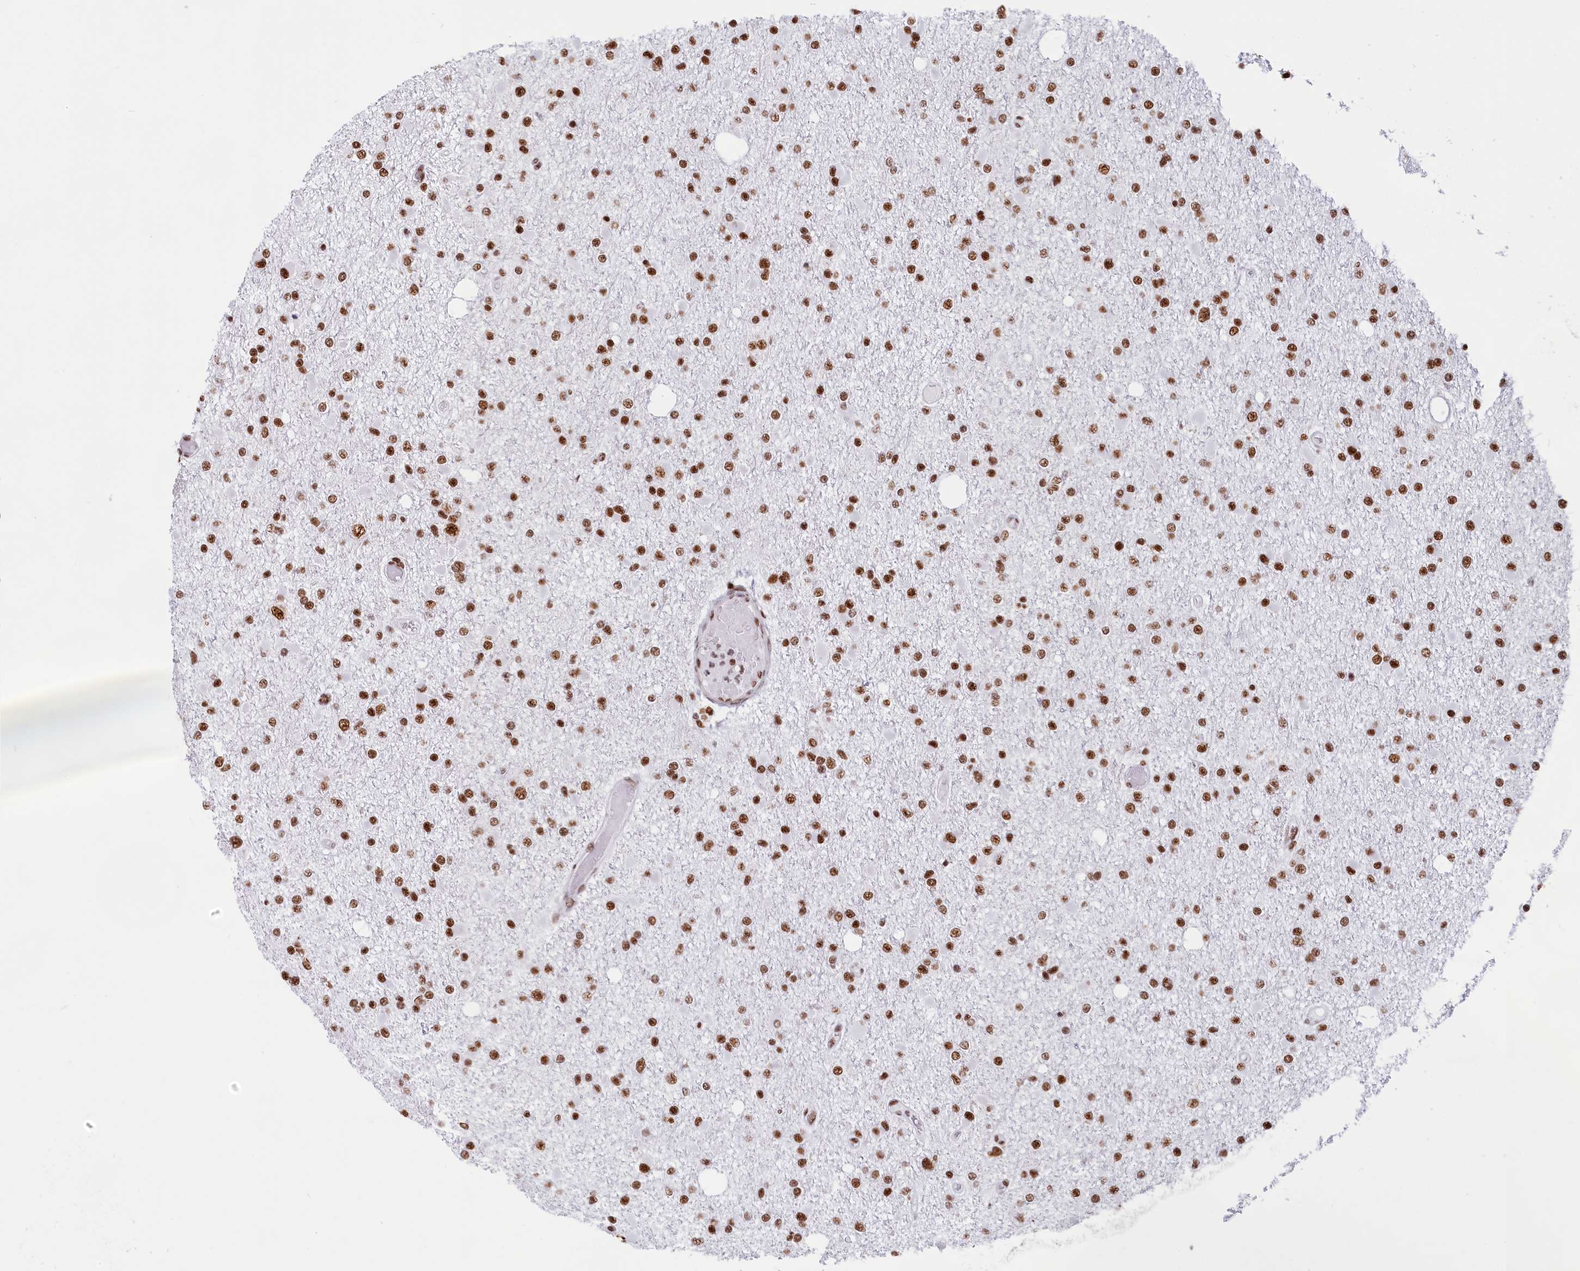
{"staining": {"intensity": "strong", "quantity": ">75%", "location": "nuclear"}, "tissue": "glioma", "cell_type": "Tumor cells", "image_type": "cancer", "snomed": [{"axis": "morphology", "description": "Glioma, malignant, Low grade"}, {"axis": "topography", "description": "Brain"}], "caption": "Immunohistochemistry (IHC) micrograph of neoplastic tissue: malignant low-grade glioma stained using immunohistochemistry reveals high levels of strong protein expression localized specifically in the nuclear of tumor cells, appearing as a nuclear brown color.", "gene": "SNRNP70", "patient": {"sex": "female", "age": 22}}